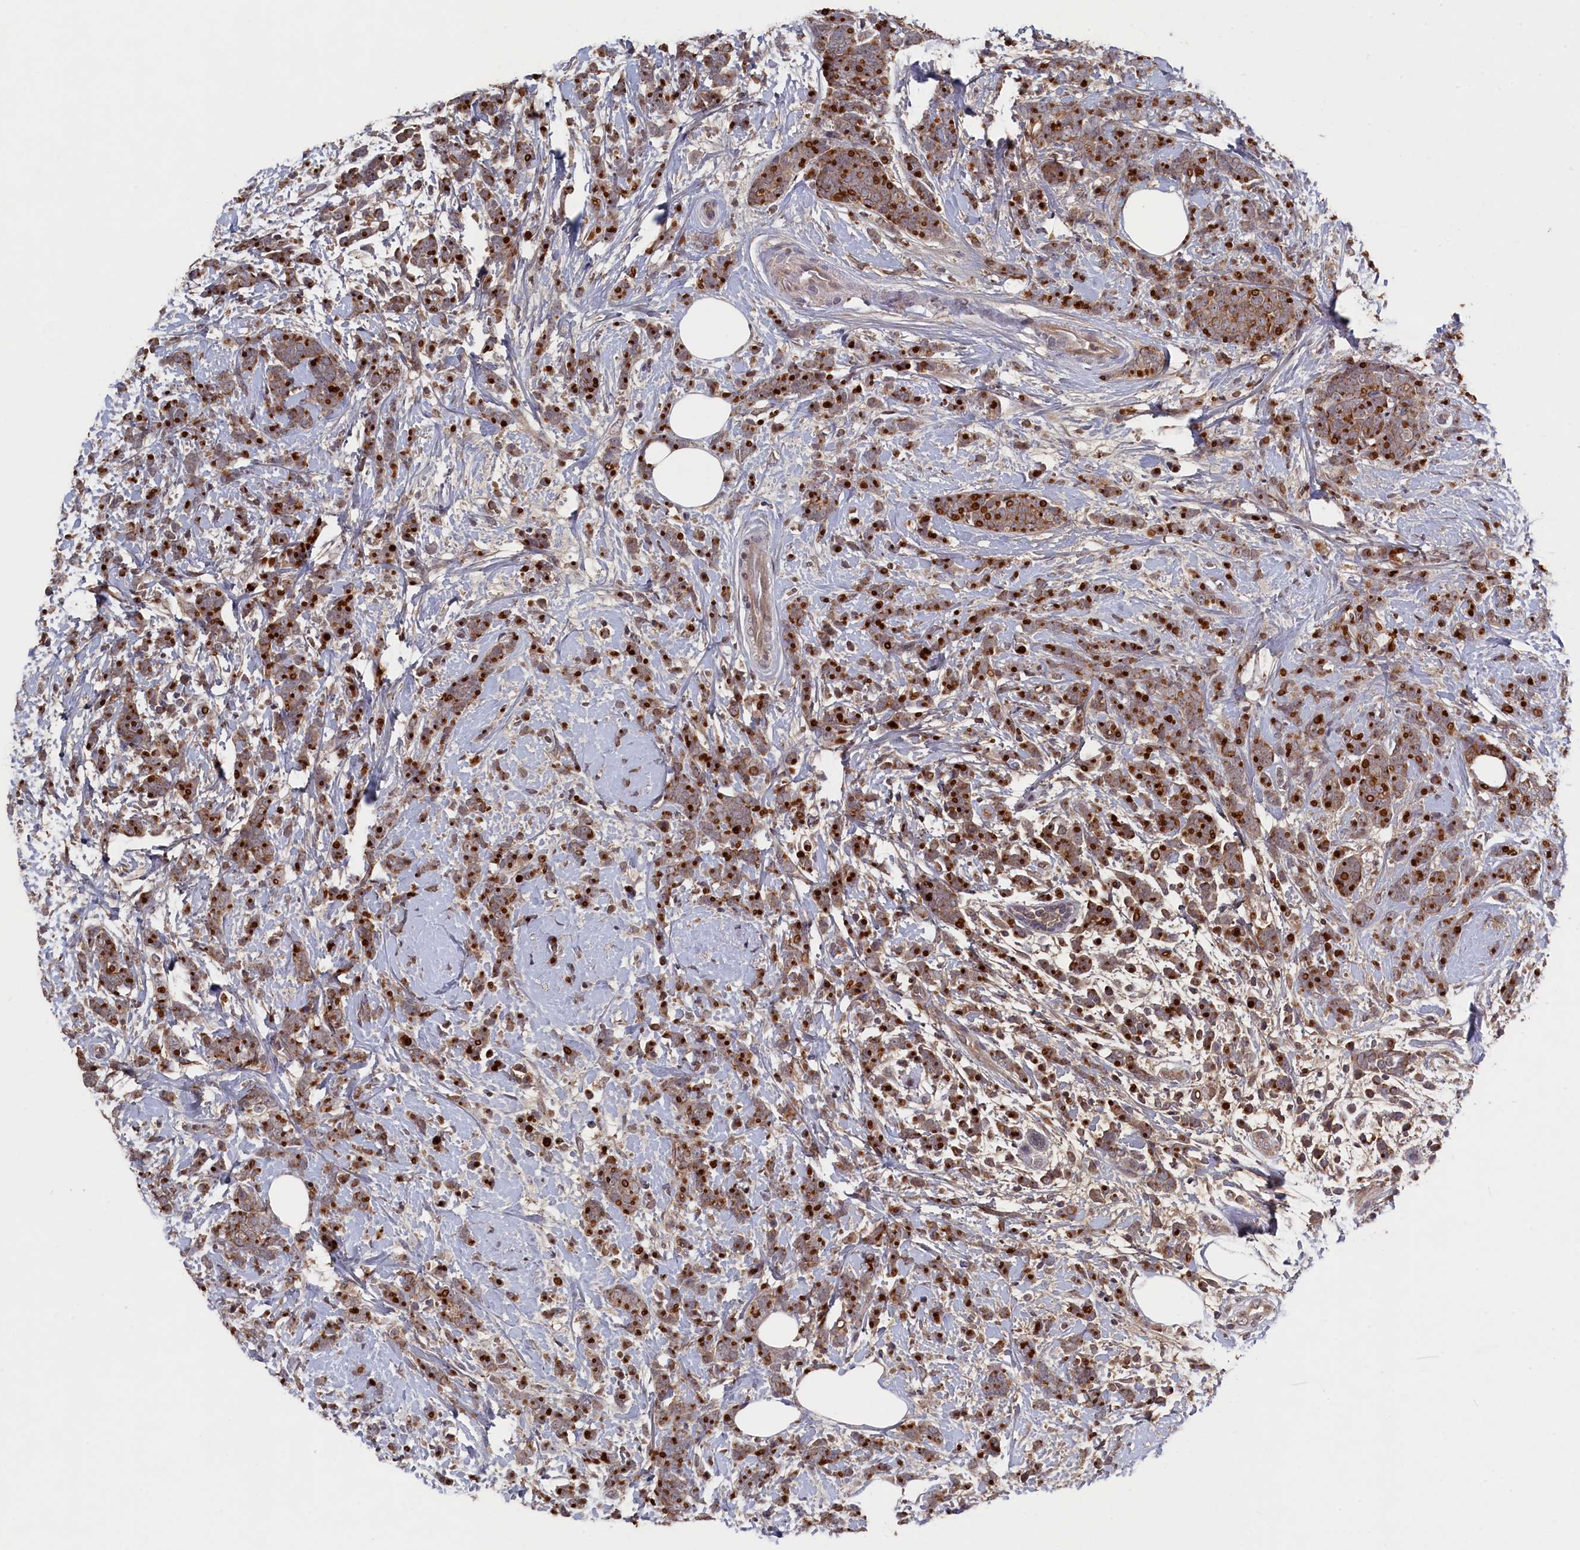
{"staining": {"intensity": "strong", "quantity": ">75%", "location": "cytoplasmic/membranous"}, "tissue": "breast cancer", "cell_type": "Tumor cells", "image_type": "cancer", "snomed": [{"axis": "morphology", "description": "Lobular carcinoma"}, {"axis": "topography", "description": "Breast"}], "caption": "Immunohistochemistry photomicrograph of neoplastic tissue: human breast cancer (lobular carcinoma) stained using IHC shows high levels of strong protein expression localized specifically in the cytoplasmic/membranous of tumor cells, appearing as a cytoplasmic/membranous brown color.", "gene": "TMC5", "patient": {"sex": "female", "age": 58}}